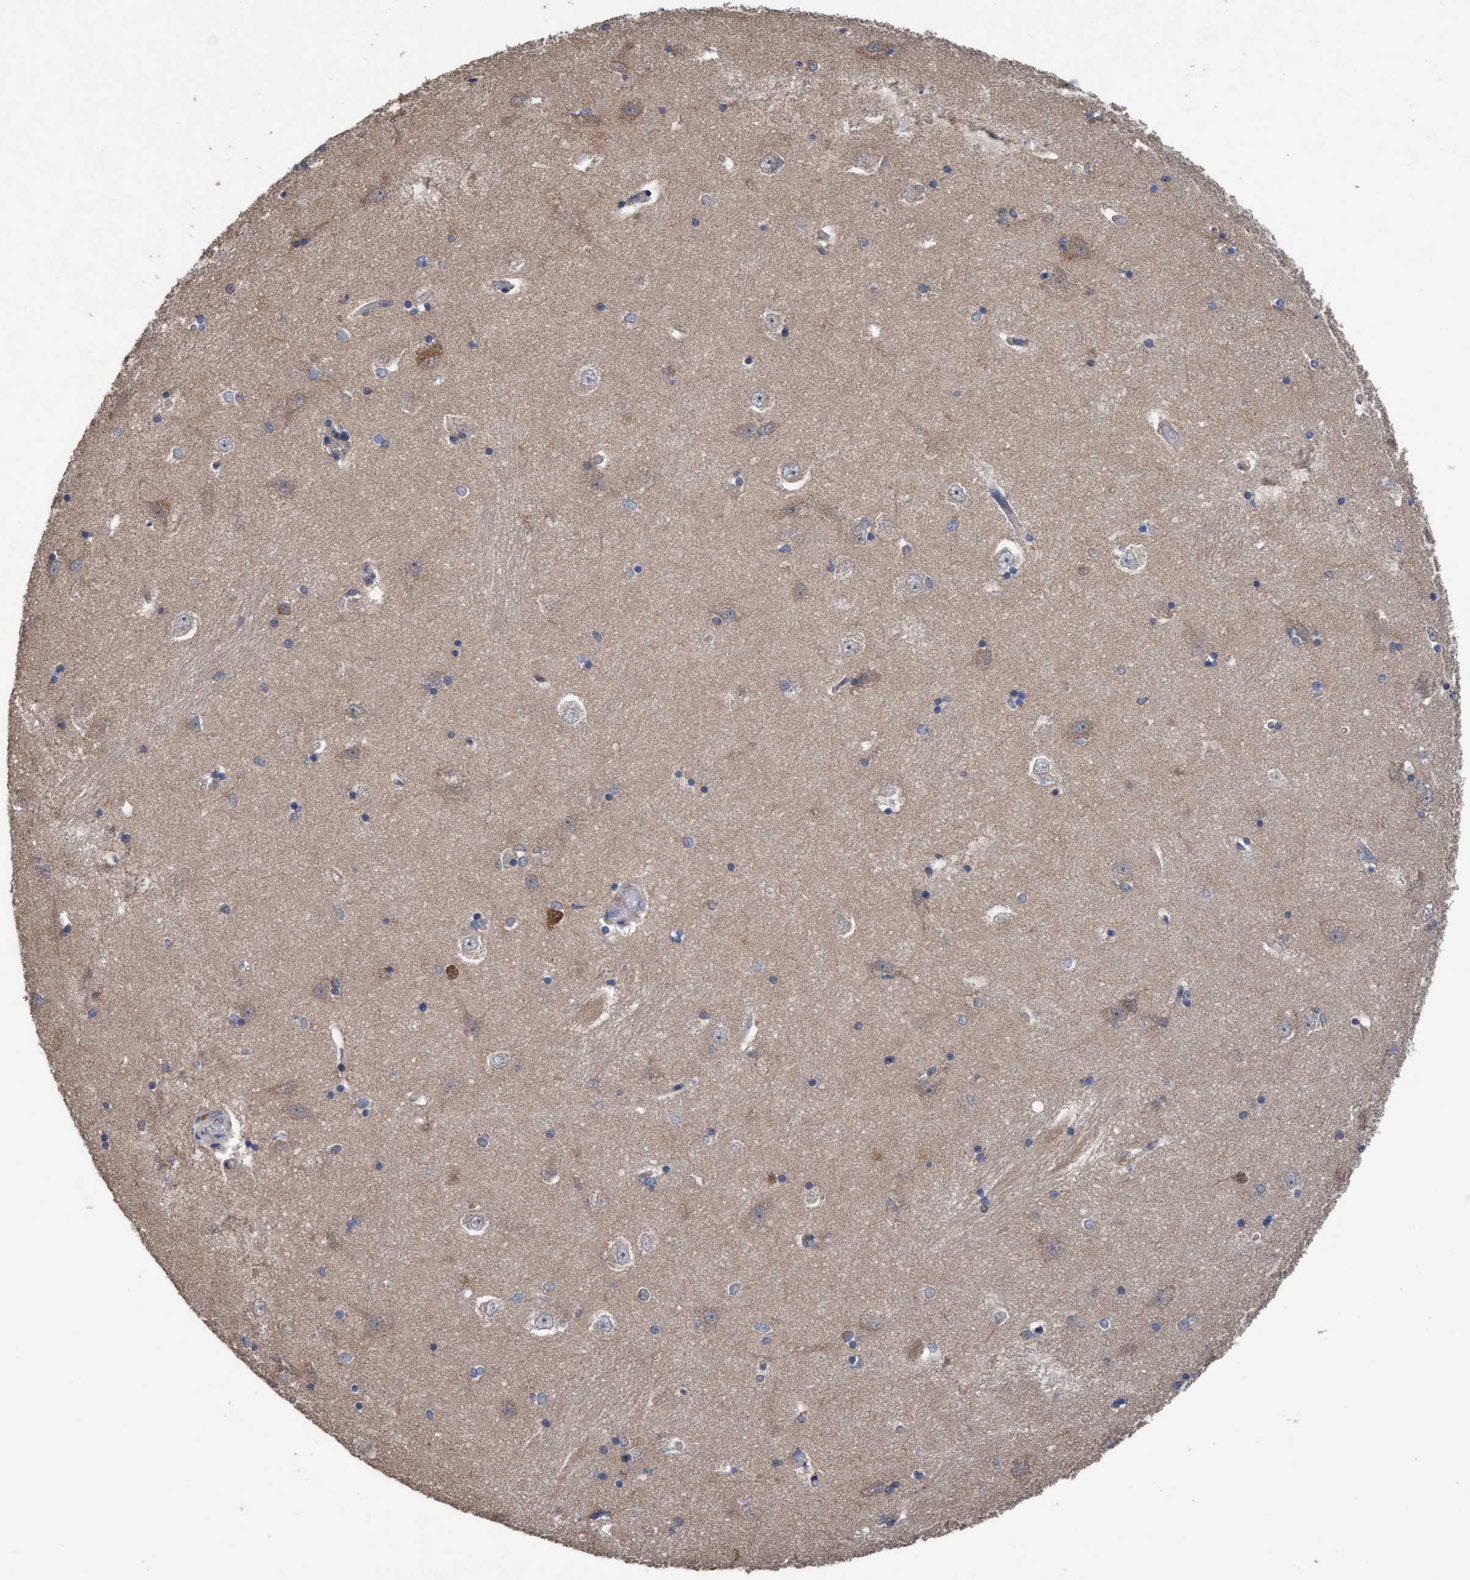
{"staining": {"intensity": "weak", "quantity": "<25%", "location": "cytoplasmic/membranous"}, "tissue": "hippocampus", "cell_type": "Glial cells", "image_type": "normal", "snomed": [{"axis": "morphology", "description": "Normal tissue, NOS"}, {"axis": "topography", "description": "Hippocampus"}], "caption": "This is an immunohistochemistry (IHC) image of benign human hippocampus. There is no expression in glial cells.", "gene": "GLOD4", "patient": {"sex": "male", "age": 45}}